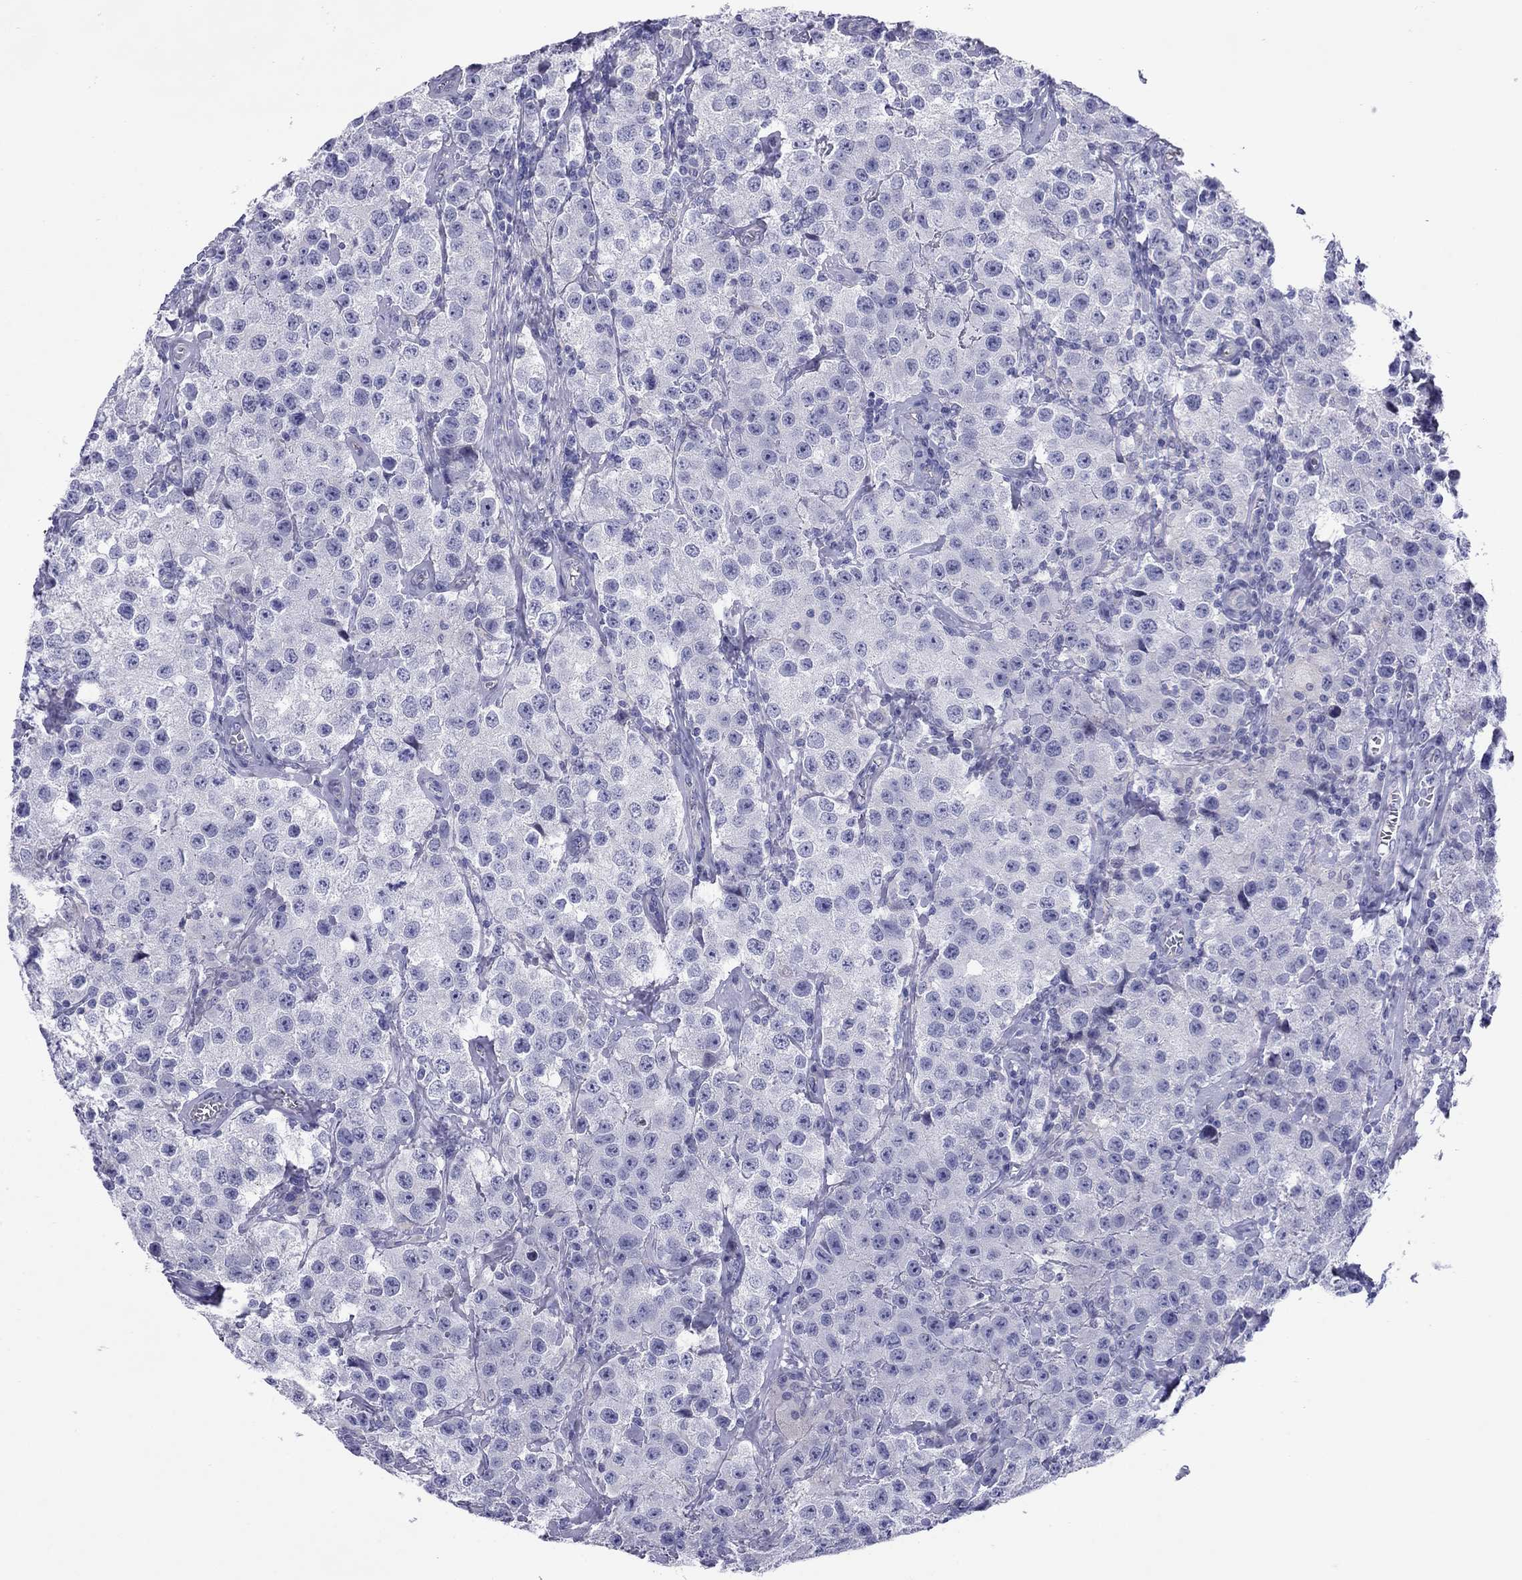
{"staining": {"intensity": "negative", "quantity": "none", "location": "none"}, "tissue": "testis cancer", "cell_type": "Tumor cells", "image_type": "cancer", "snomed": [{"axis": "morphology", "description": "Seminoma, NOS"}, {"axis": "topography", "description": "Testis"}], "caption": "Tumor cells are negative for protein expression in human testis cancer.", "gene": "CMYA5", "patient": {"sex": "male", "age": 52}}